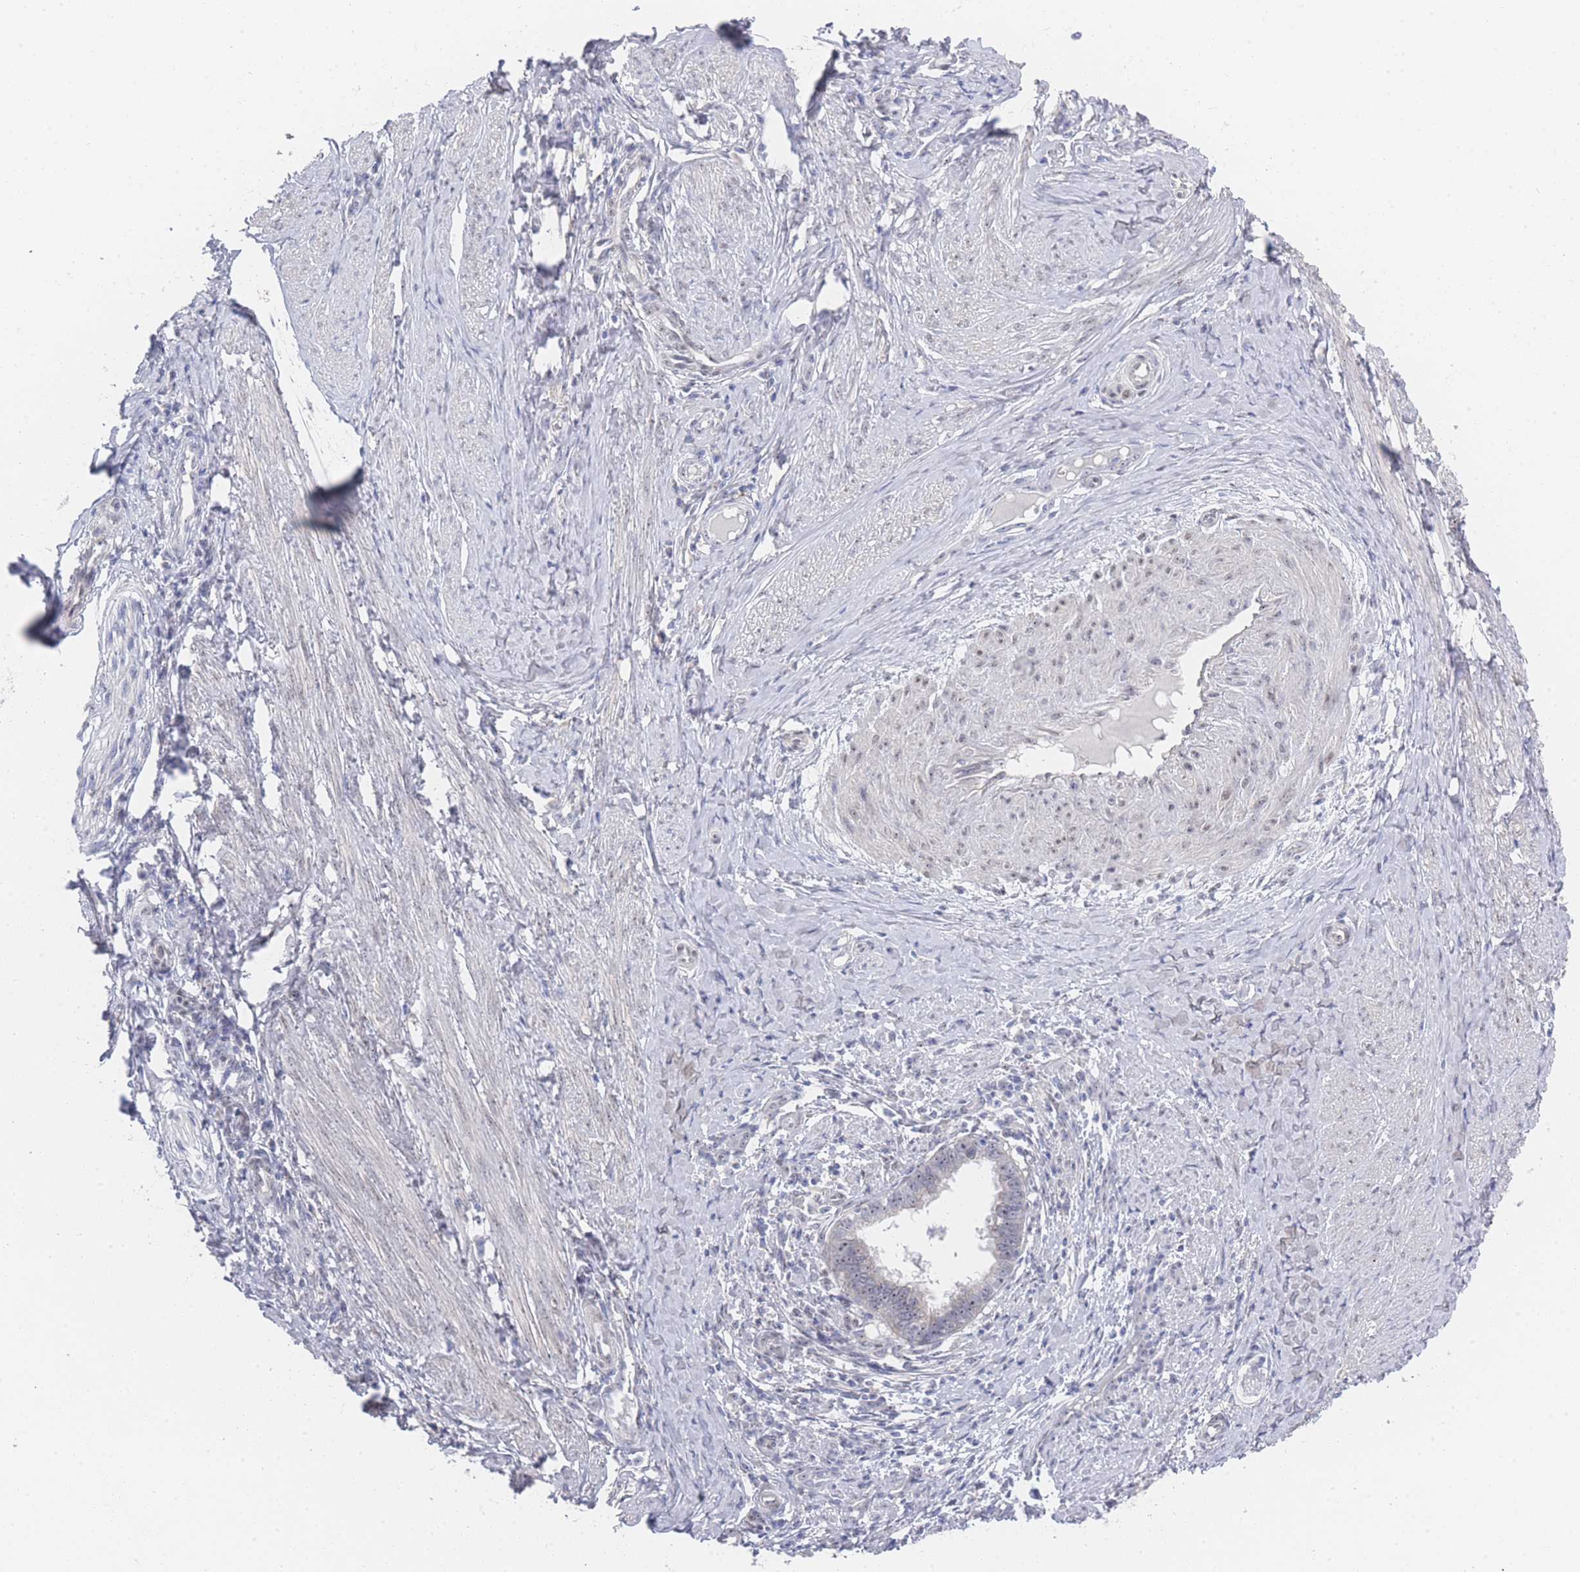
{"staining": {"intensity": "weak", "quantity": "25%-75%", "location": "nuclear"}, "tissue": "cervical cancer", "cell_type": "Tumor cells", "image_type": "cancer", "snomed": [{"axis": "morphology", "description": "Adenocarcinoma, NOS"}, {"axis": "topography", "description": "Cervix"}], "caption": "Adenocarcinoma (cervical) stained with DAB immunohistochemistry (IHC) demonstrates low levels of weak nuclear expression in about 25%-75% of tumor cells.", "gene": "ZNF142", "patient": {"sex": "female", "age": 36}}